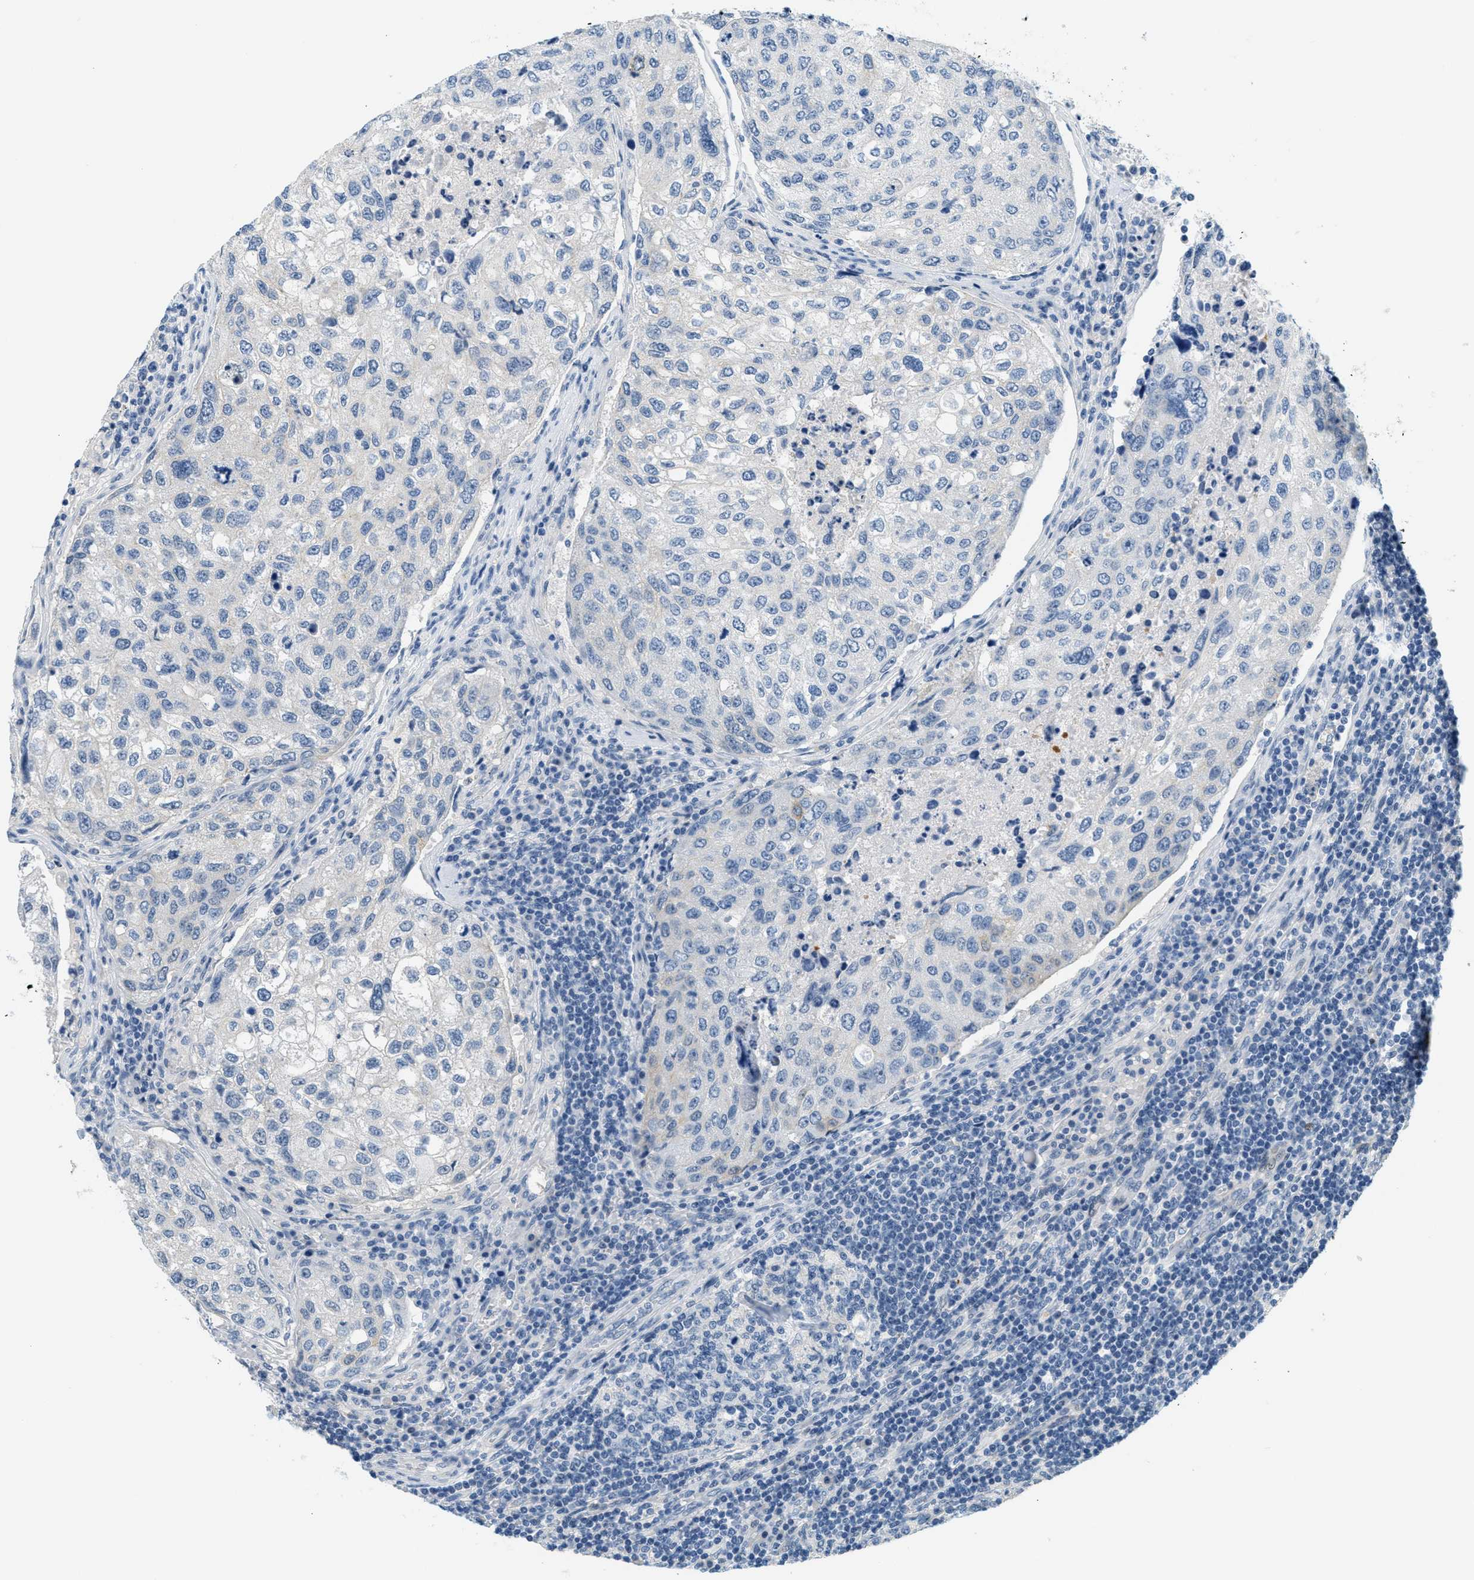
{"staining": {"intensity": "negative", "quantity": "none", "location": "none"}, "tissue": "urothelial cancer", "cell_type": "Tumor cells", "image_type": "cancer", "snomed": [{"axis": "morphology", "description": "Urothelial carcinoma, High grade"}, {"axis": "topography", "description": "Lymph node"}, {"axis": "topography", "description": "Urinary bladder"}], "caption": "IHC photomicrograph of human urothelial carcinoma (high-grade) stained for a protein (brown), which exhibits no expression in tumor cells.", "gene": "CYP4X1", "patient": {"sex": "male", "age": 51}}